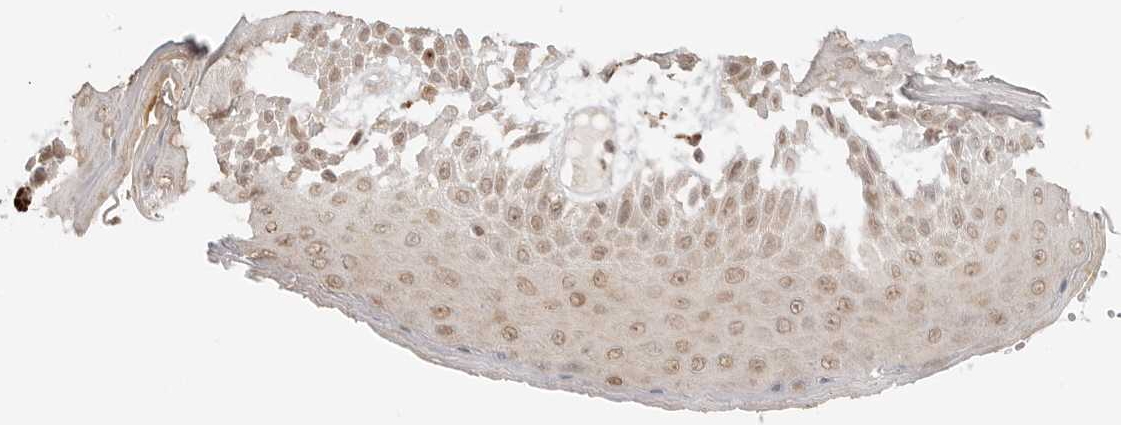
{"staining": {"intensity": "moderate", "quantity": ">75%", "location": "cytoplasmic/membranous,nuclear"}, "tissue": "skin", "cell_type": "Epidermal cells", "image_type": "normal", "snomed": [{"axis": "morphology", "description": "Normal tissue, NOS"}, {"axis": "topography", "description": "Anal"}], "caption": "High-magnification brightfield microscopy of unremarkable skin stained with DAB (brown) and counterstained with hematoxylin (blue). epidermal cells exhibit moderate cytoplasmic/membranous,nuclear staining is present in approximately>75% of cells.", "gene": "GPR34", "patient": {"sex": "male", "age": 74}}